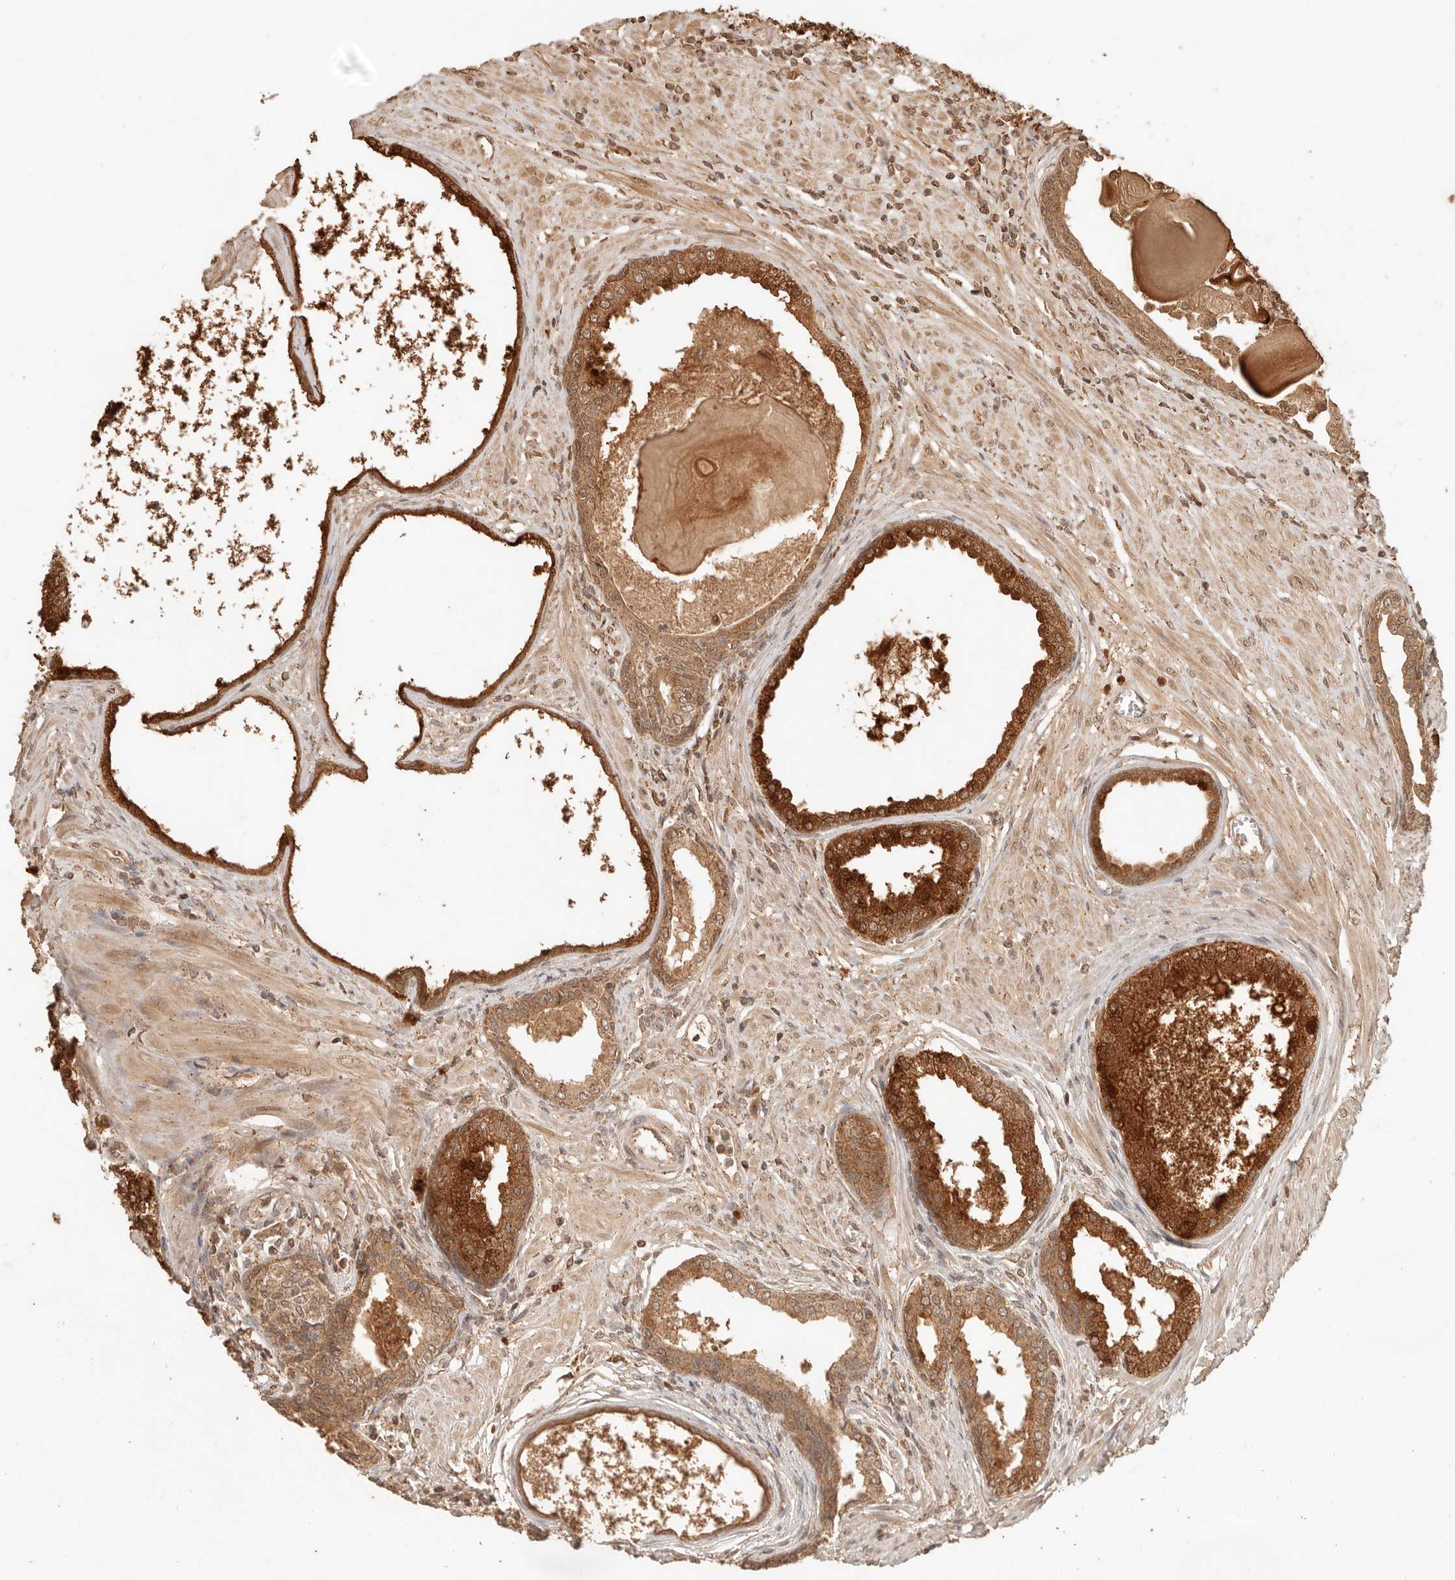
{"staining": {"intensity": "strong", "quantity": ">75%", "location": "cytoplasmic/membranous"}, "tissue": "prostate cancer", "cell_type": "Tumor cells", "image_type": "cancer", "snomed": [{"axis": "morphology", "description": "Adenocarcinoma, High grade"}, {"axis": "topography", "description": "Prostate"}], "caption": "DAB immunohistochemical staining of human prostate cancer (adenocarcinoma (high-grade)) displays strong cytoplasmic/membranous protein expression in about >75% of tumor cells. (IHC, brightfield microscopy, high magnification).", "gene": "LMO4", "patient": {"sex": "male", "age": 62}}